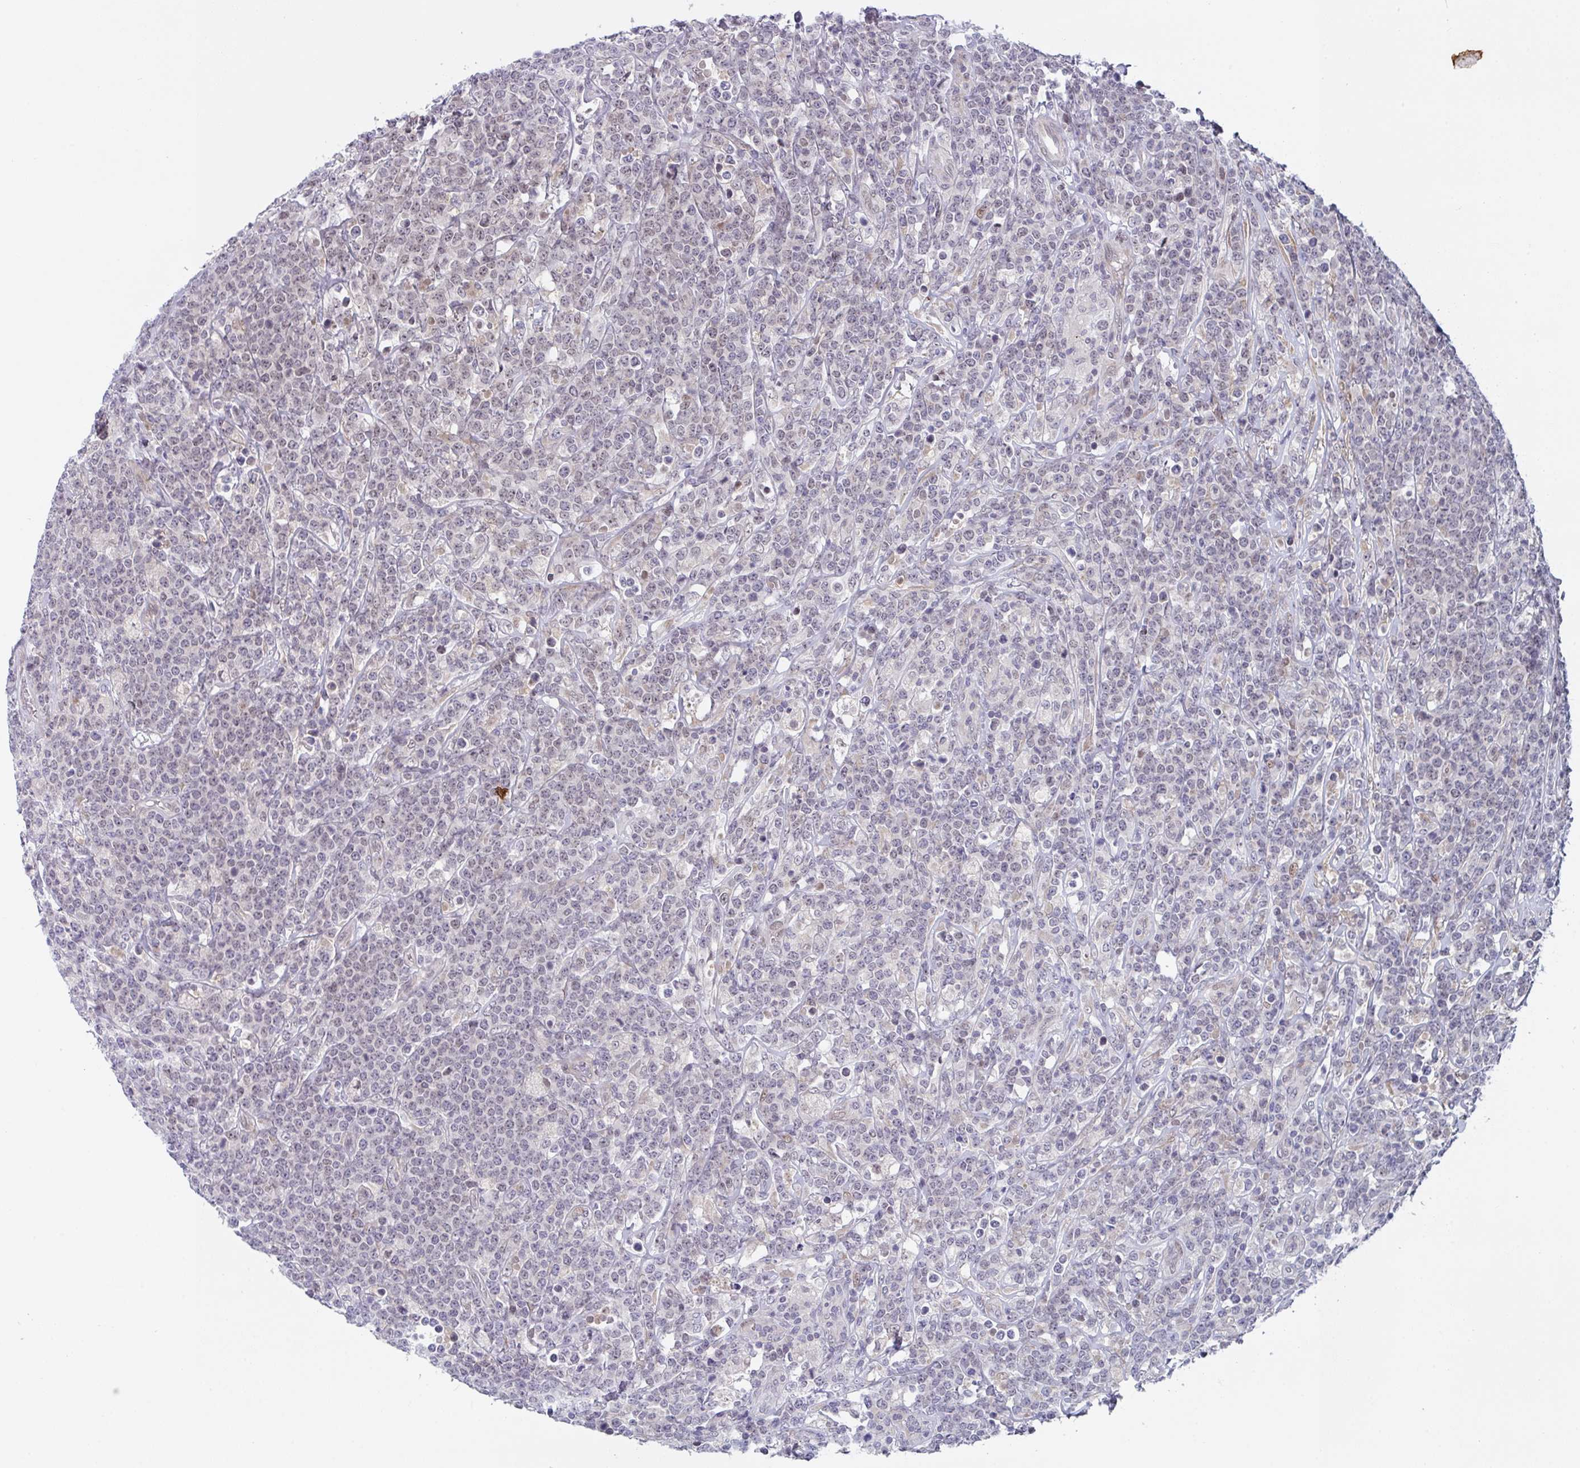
{"staining": {"intensity": "weak", "quantity": "<25%", "location": "nuclear"}, "tissue": "lymphoma", "cell_type": "Tumor cells", "image_type": "cancer", "snomed": [{"axis": "morphology", "description": "Malignant lymphoma, non-Hodgkin's type, High grade"}, {"axis": "topography", "description": "Small intestine"}], "caption": "The photomicrograph shows no staining of tumor cells in malignant lymphoma, non-Hodgkin's type (high-grade).", "gene": "RBM18", "patient": {"sex": "male", "age": 8}}